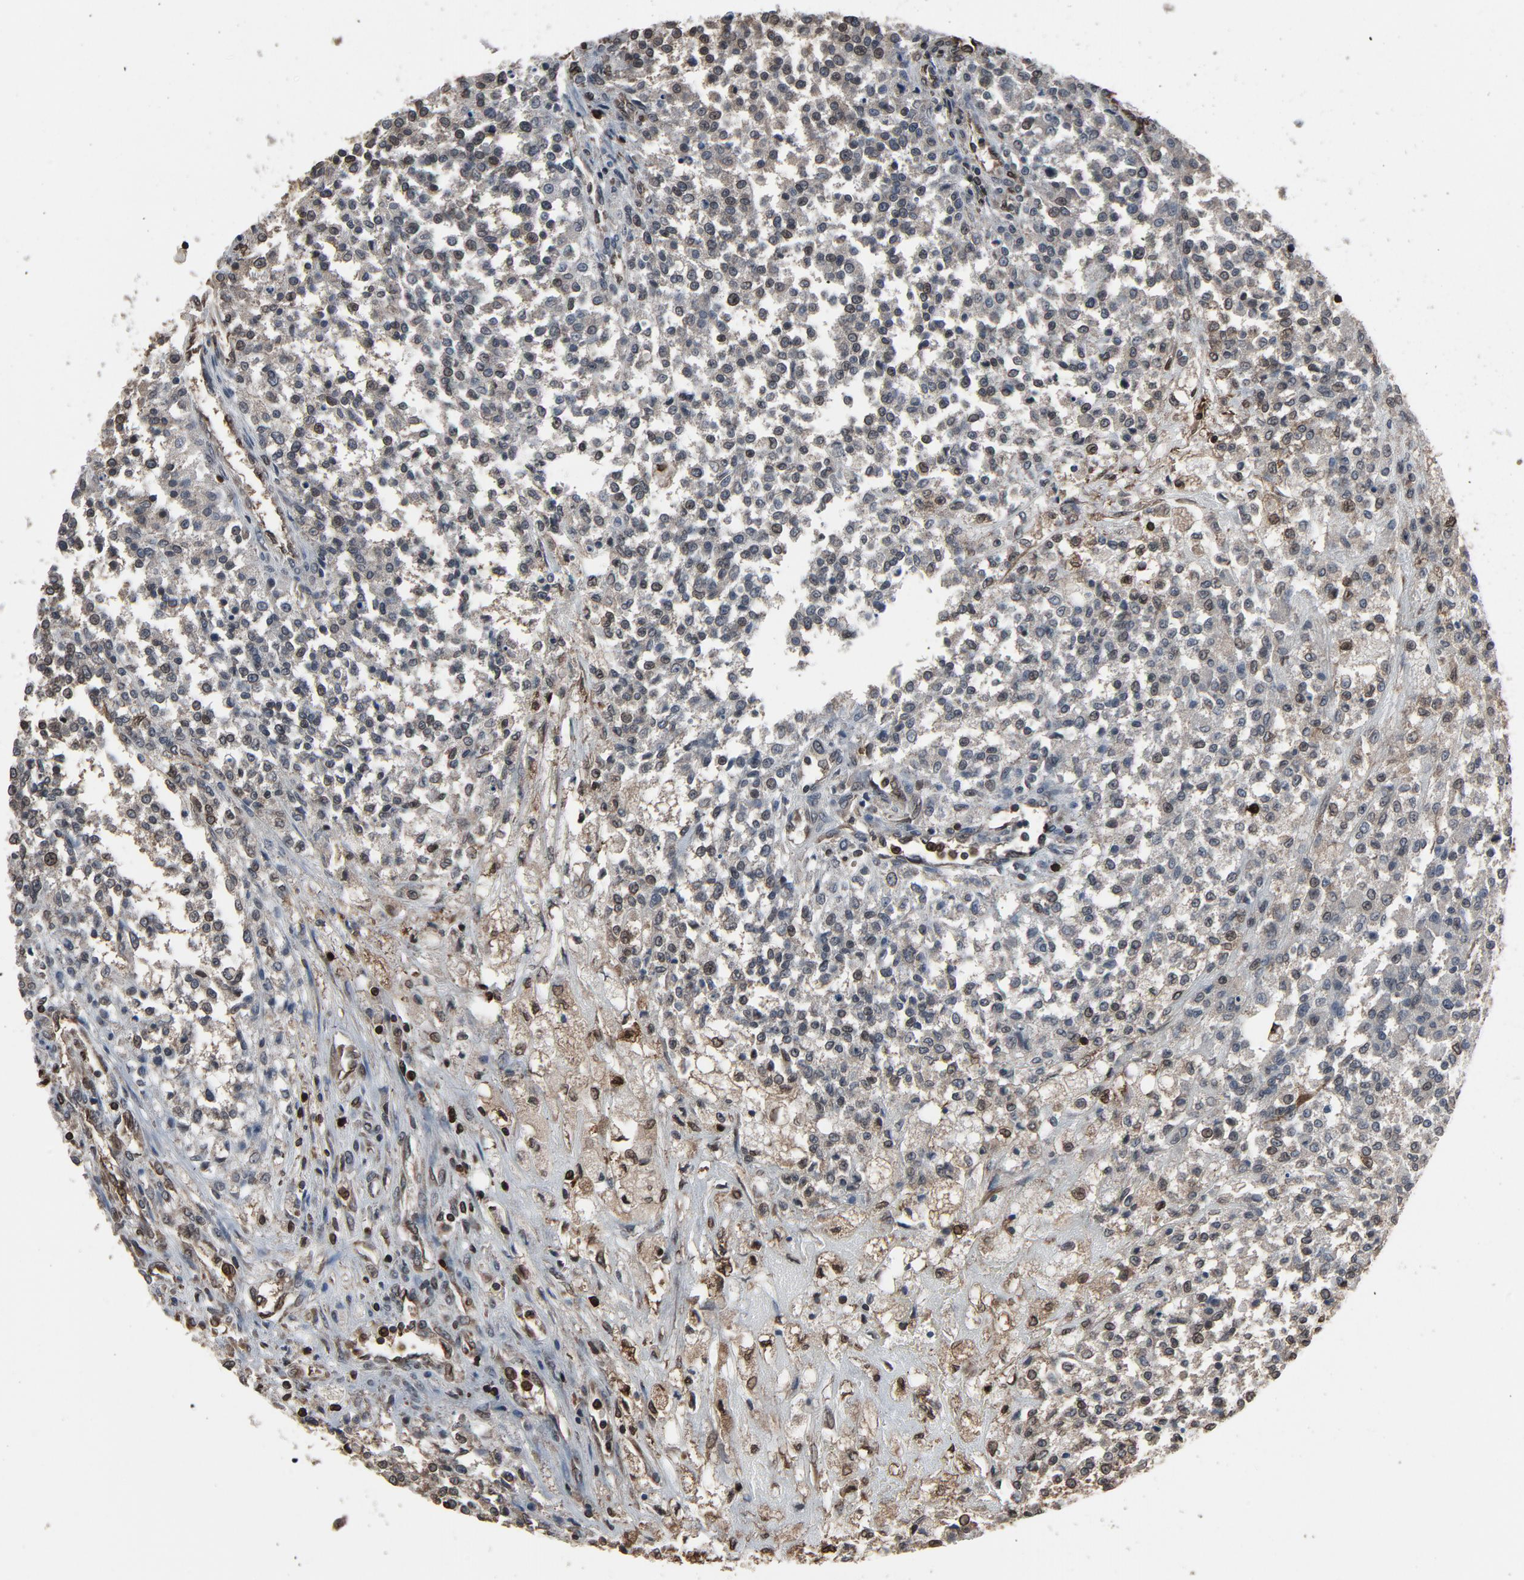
{"staining": {"intensity": "weak", "quantity": "<25%", "location": "cytoplasmic/membranous,nuclear"}, "tissue": "testis cancer", "cell_type": "Tumor cells", "image_type": "cancer", "snomed": [{"axis": "morphology", "description": "Seminoma, NOS"}, {"axis": "topography", "description": "Testis"}], "caption": "Tumor cells are negative for brown protein staining in testis seminoma. (DAB immunohistochemistry, high magnification).", "gene": "UBE2D1", "patient": {"sex": "male", "age": 59}}